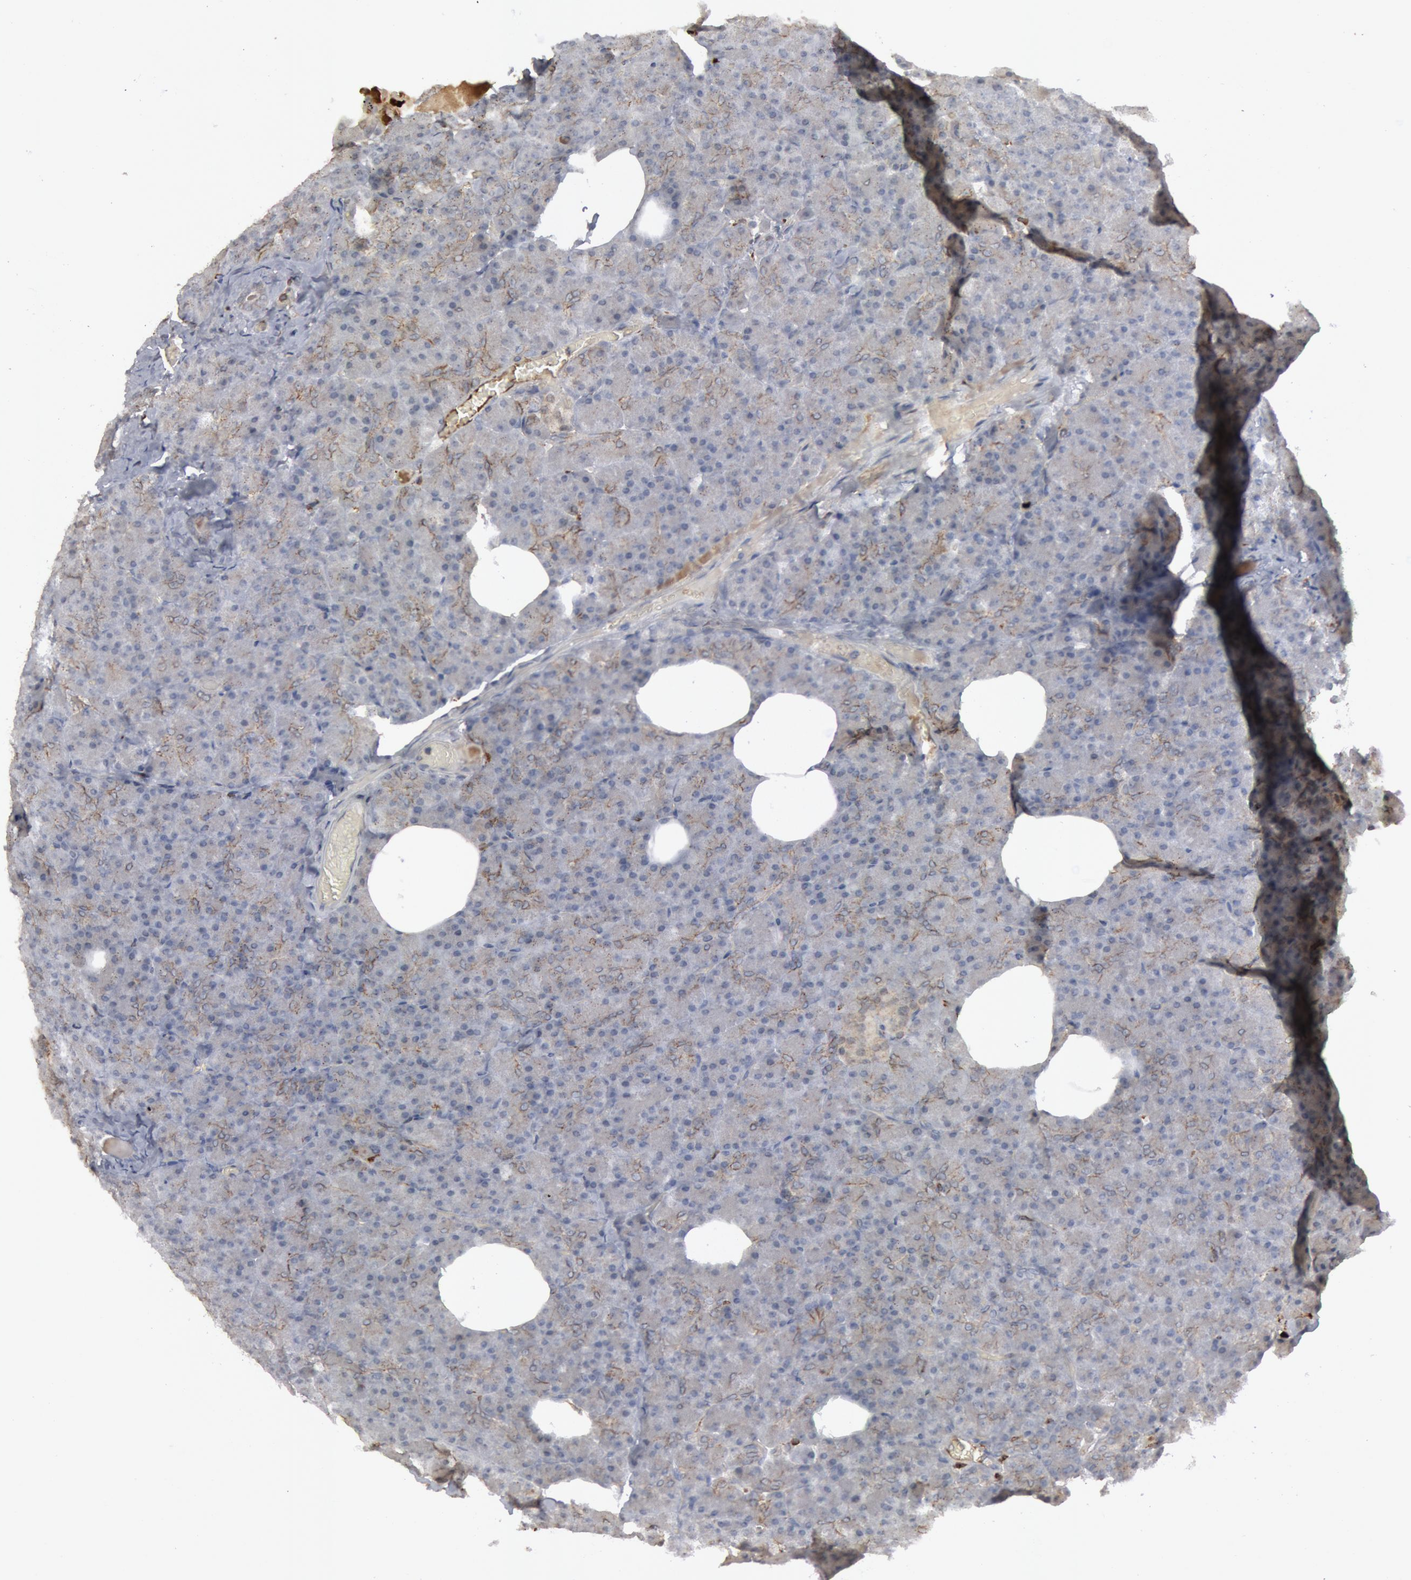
{"staining": {"intensity": "negative", "quantity": "none", "location": "none"}, "tissue": "pancreas", "cell_type": "Exocrine glandular cells", "image_type": "normal", "snomed": [{"axis": "morphology", "description": "Normal tissue, NOS"}, {"axis": "topography", "description": "Pancreas"}], "caption": "The histopathology image shows no staining of exocrine glandular cells in benign pancreas.", "gene": "C1QC", "patient": {"sex": "female", "age": 35}}